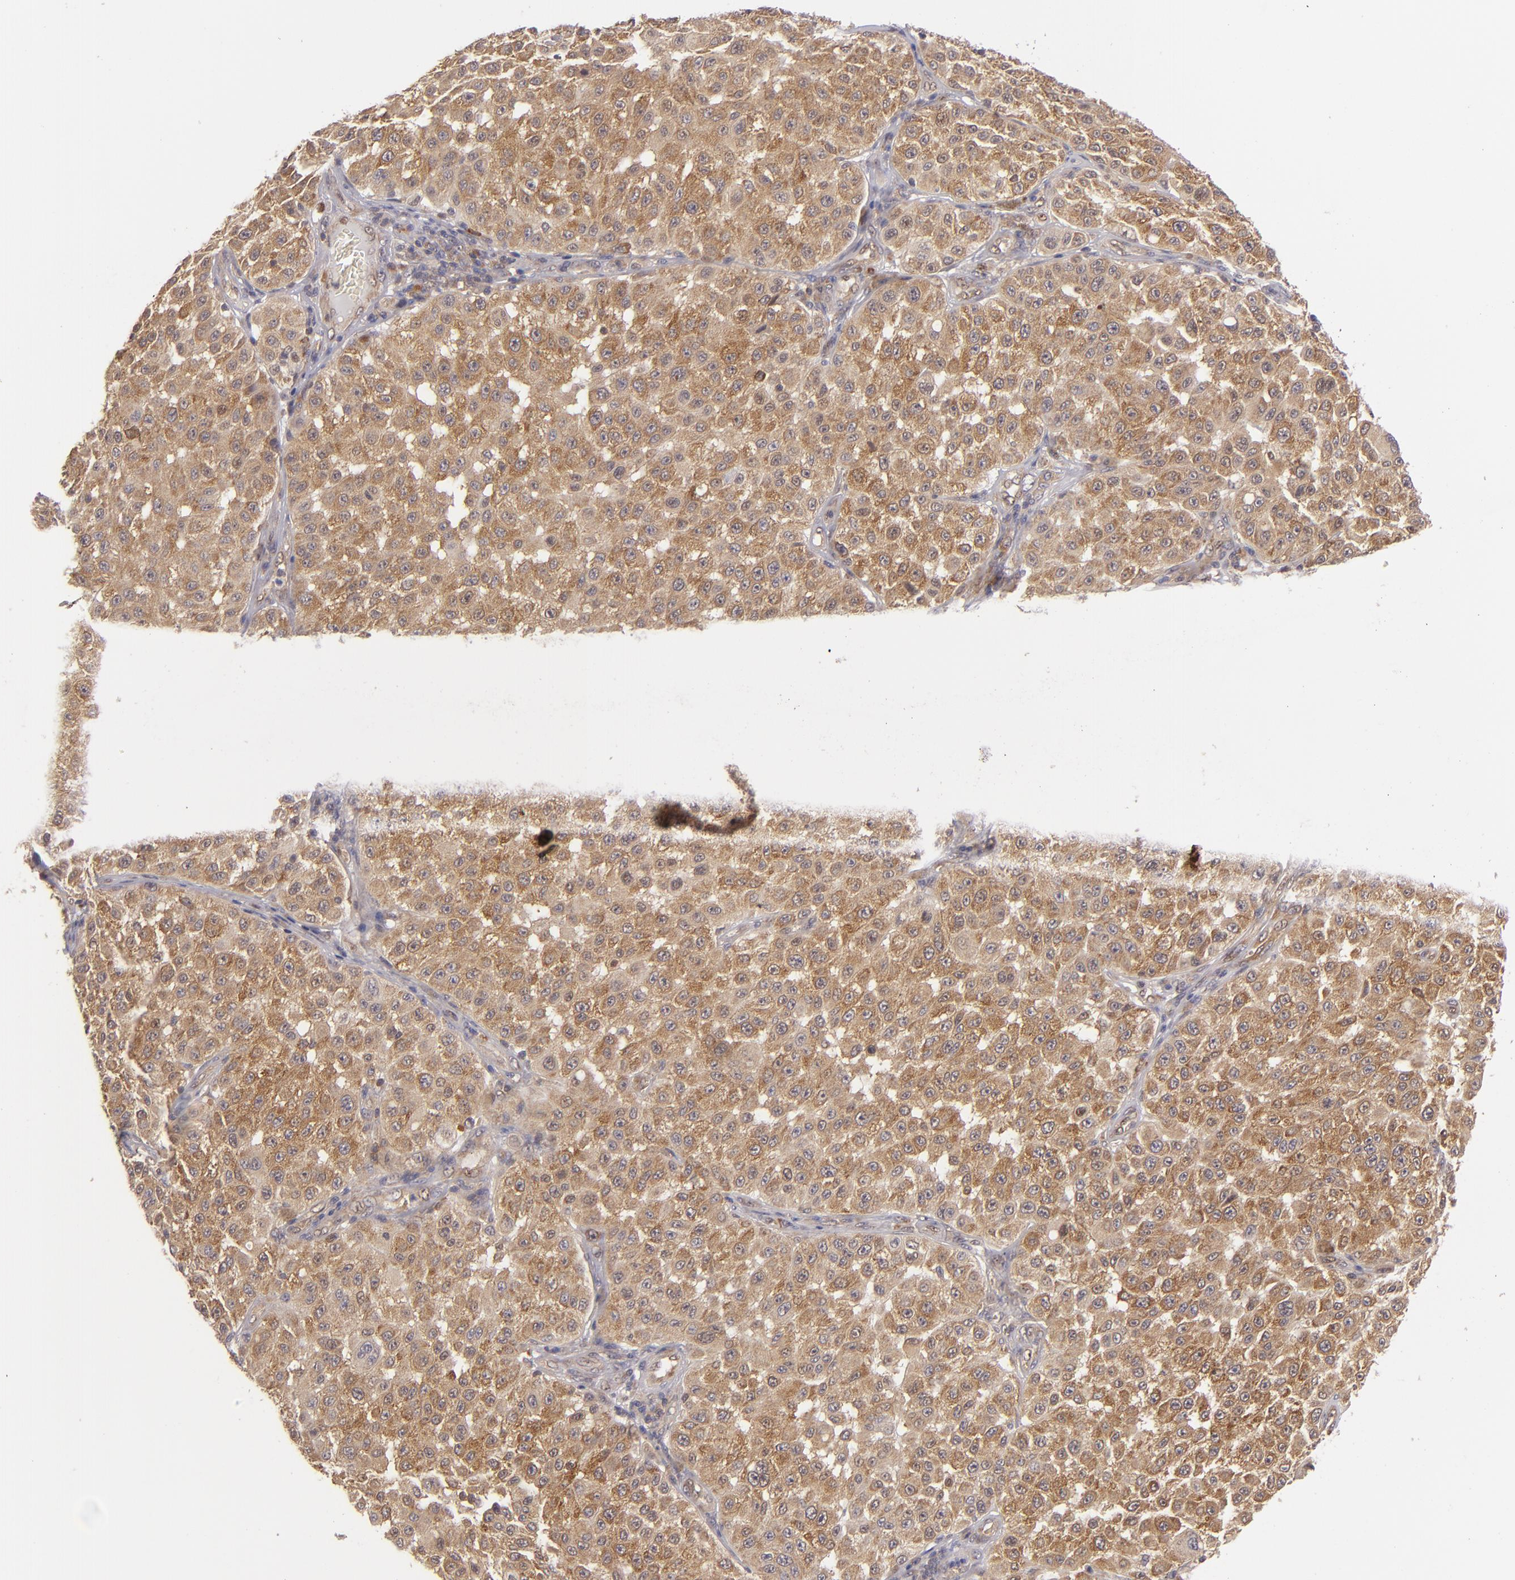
{"staining": {"intensity": "moderate", "quantity": ">75%", "location": "cytoplasmic/membranous"}, "tissue": "melanoma", "cell_type": "Tumor cells", "image_type": "cancer", "snomed": [{"axis": "morphology", "description": "Malignant melanoma, NOS"}, {"axis": "topography", "description": "Skin"}], "caption": "Malignant melanoma tissue reveals moderate cytoplasmic/membranous positivity in approximately >75% of tumor cells", "gene": "PTPN13", "patient": {"sex": "female", "age": 64}}